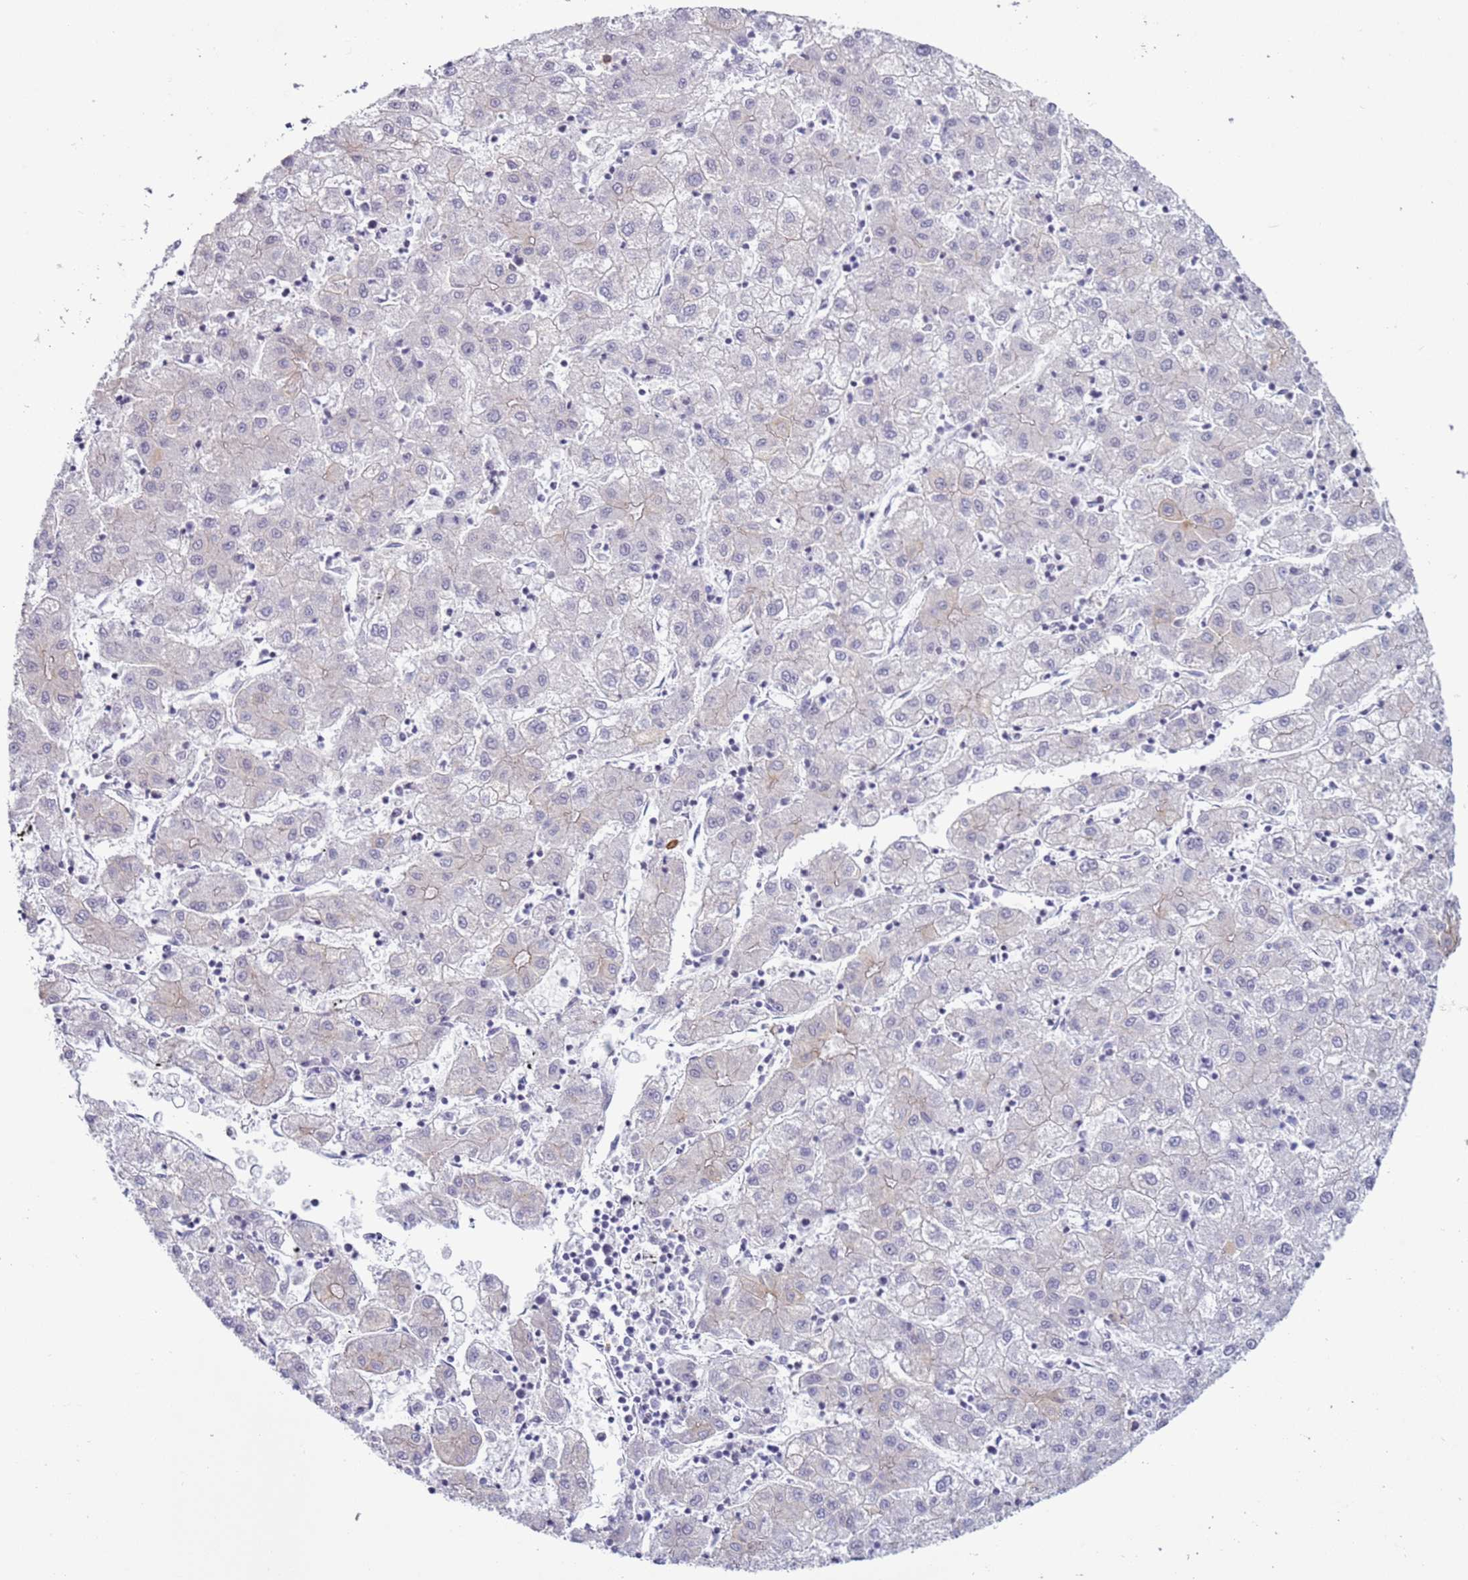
{"staining": {"intensity": "negative", "quantity": "none", "location": "none"}, "tissue": "liver cancer", "cell_type": "Tumor cells", "image_type": "cancer", "snomed": [{"axis": "morphology", "description": "Carcinoma, Hepatocellular, NOS"}, {"axis": "topography", "description": "Liver"}], "caption": "This is a micrograph of IHC staining of liver cancer, which shows no positivity in tumor cells.", "gene": "NPAP1", "patient": {"sex": "male", "age": 72}}